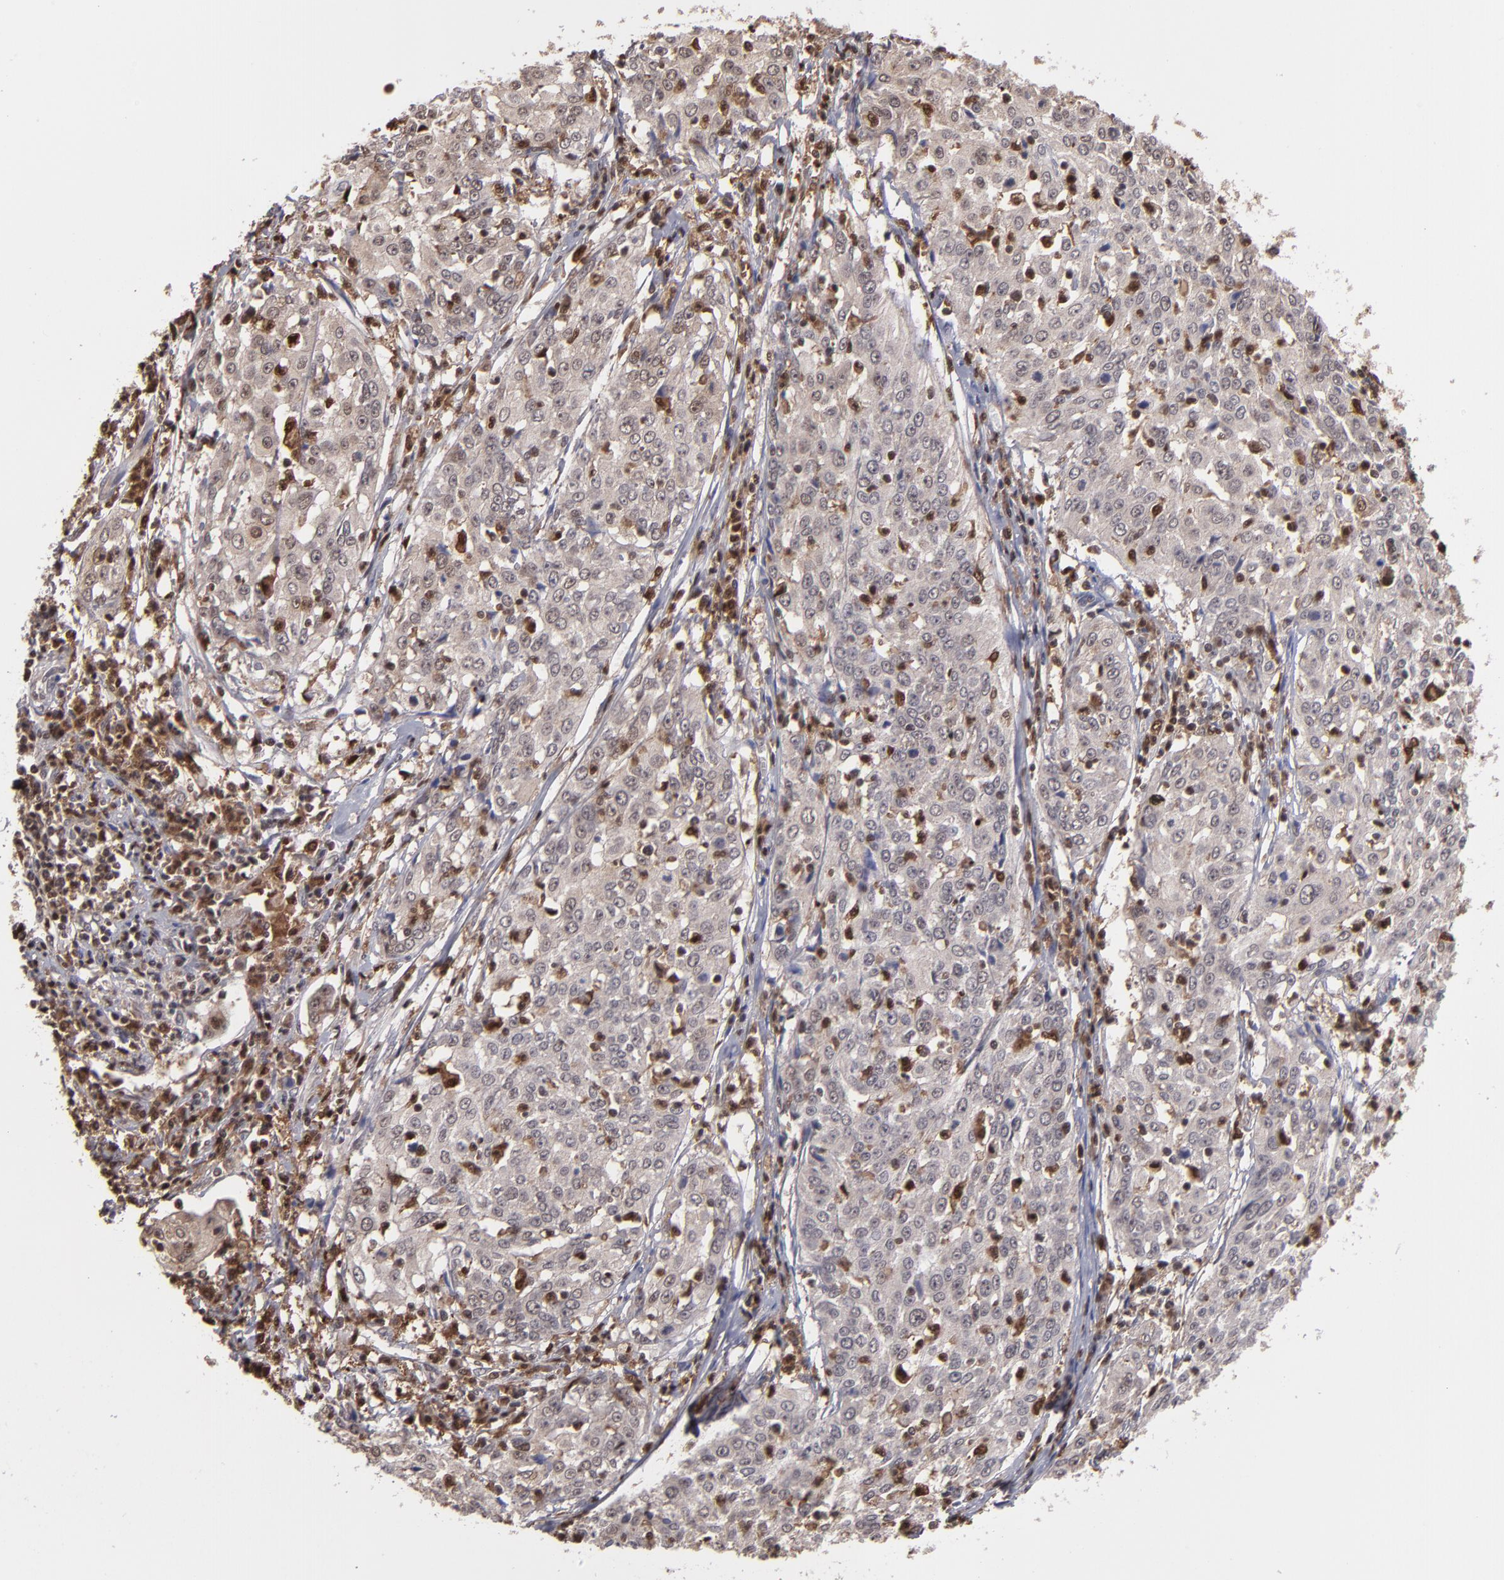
{"staining": {"intensity": "weak", "quantity": ">75%", "location": "cytoplasmic/membranous"}, "tissue": "cervical cancer", "cell_type": "Tumor cells", "image_type": "cancer", "snomed": [{"axis": "morphology", "description": "Squamous cell carcinoma, NOS"}, {"axis": "topography", "description": "Cervix"}], "caption": "There is low levels of weak cytoplasmic/membranous positivity in tumor cells of cervical cancer, as demonstrated by immunohistochemical staining (brown color).", "gene": "GRB2", "patient": {"sex": "female", "age": 39}}